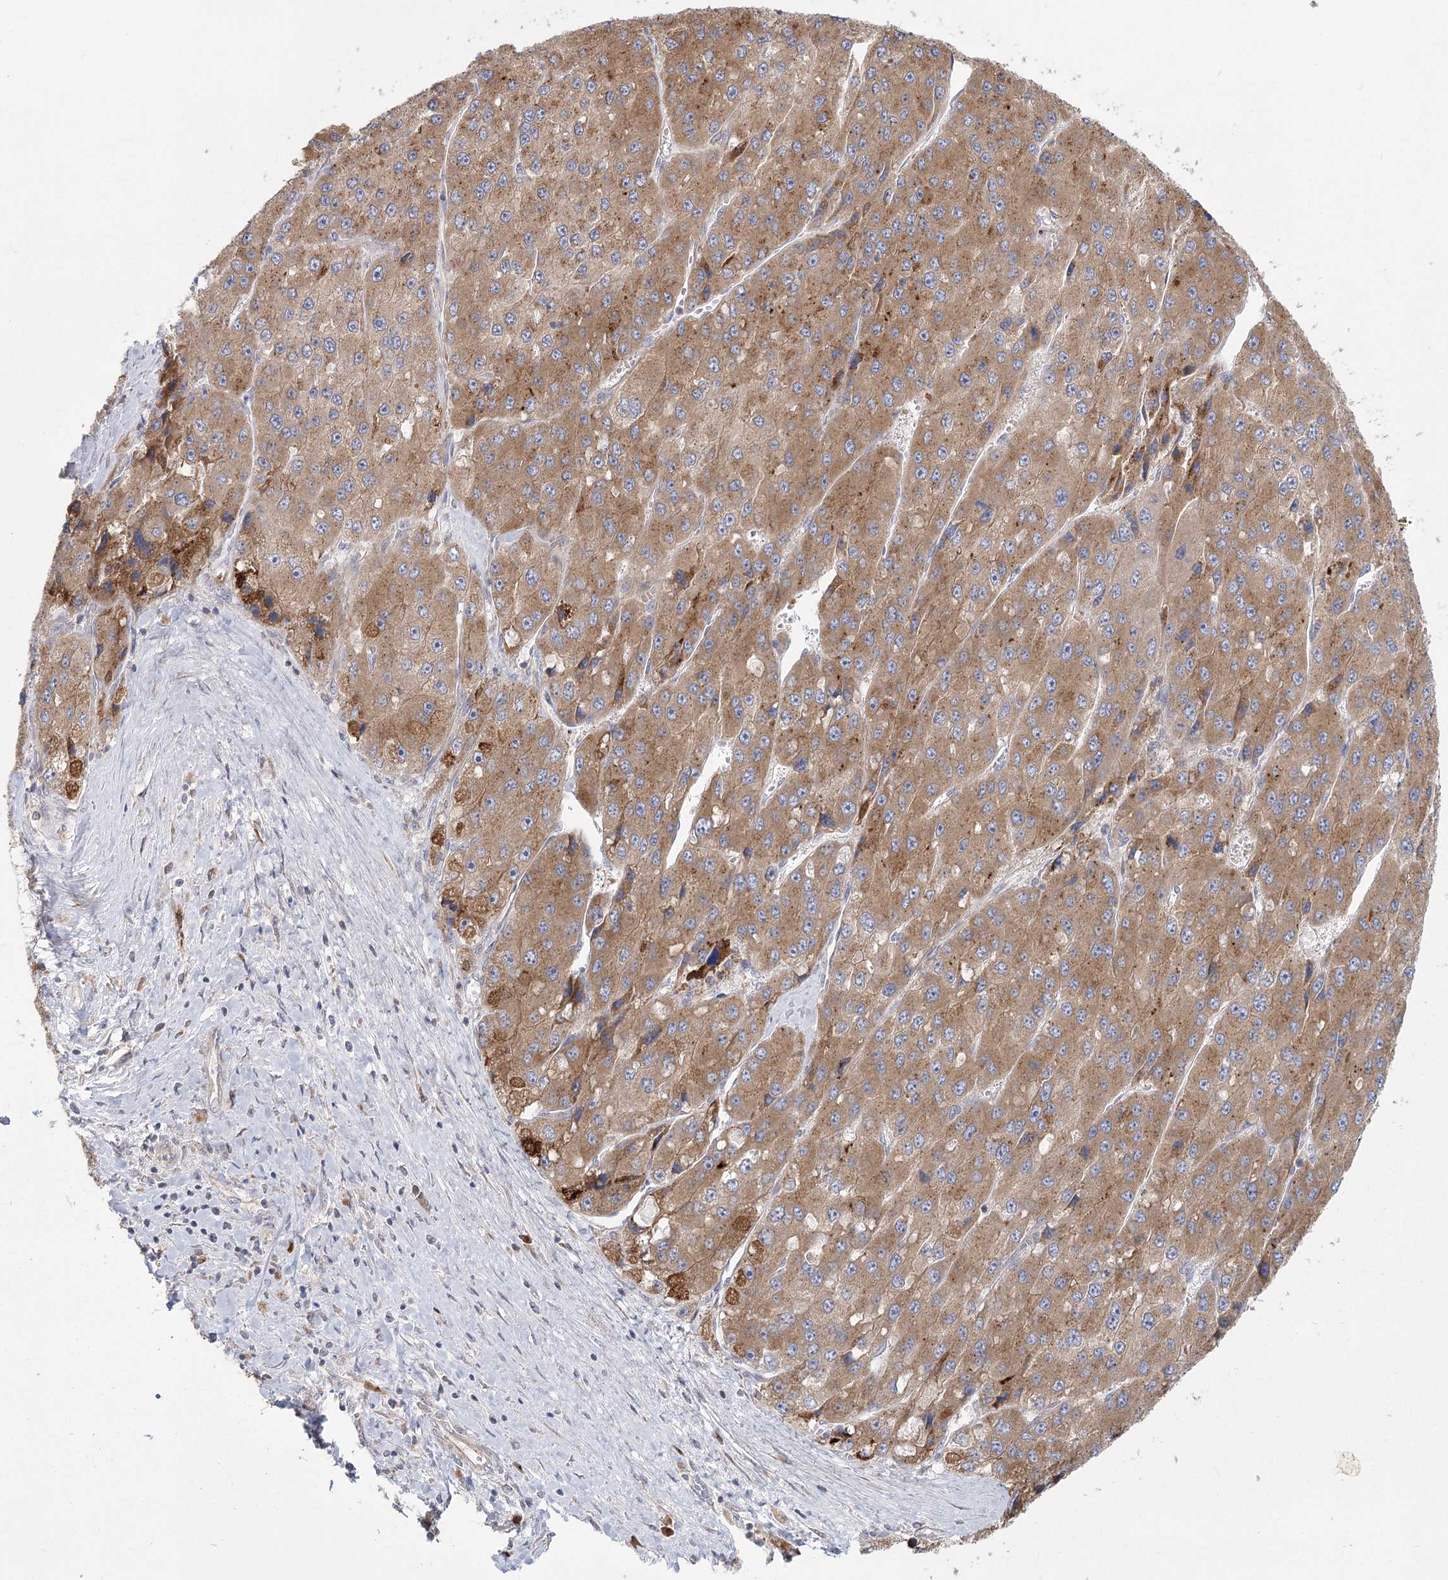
{"staining": {"intensity": "moderate", "quantity": ">75%", "location": "cytoplasmic/membranous"}, "tissue": "liver cancer", "cell_type": "Tumor cells", "image_type": "cancer", "snomed": [{"axis": "morphology", "description": "Carcinoma, Hepatocellular, NOS"}, {"axis": "topography", "description": "Liver"}], "caption": "Moderate cytoplasmic/membranous staining is present in approximately >75% of tumor cells in liver cancer (hepatocellular carcinoma).", "gene": "CNTLN", "patient": {"sex": "female", "age": 73}}